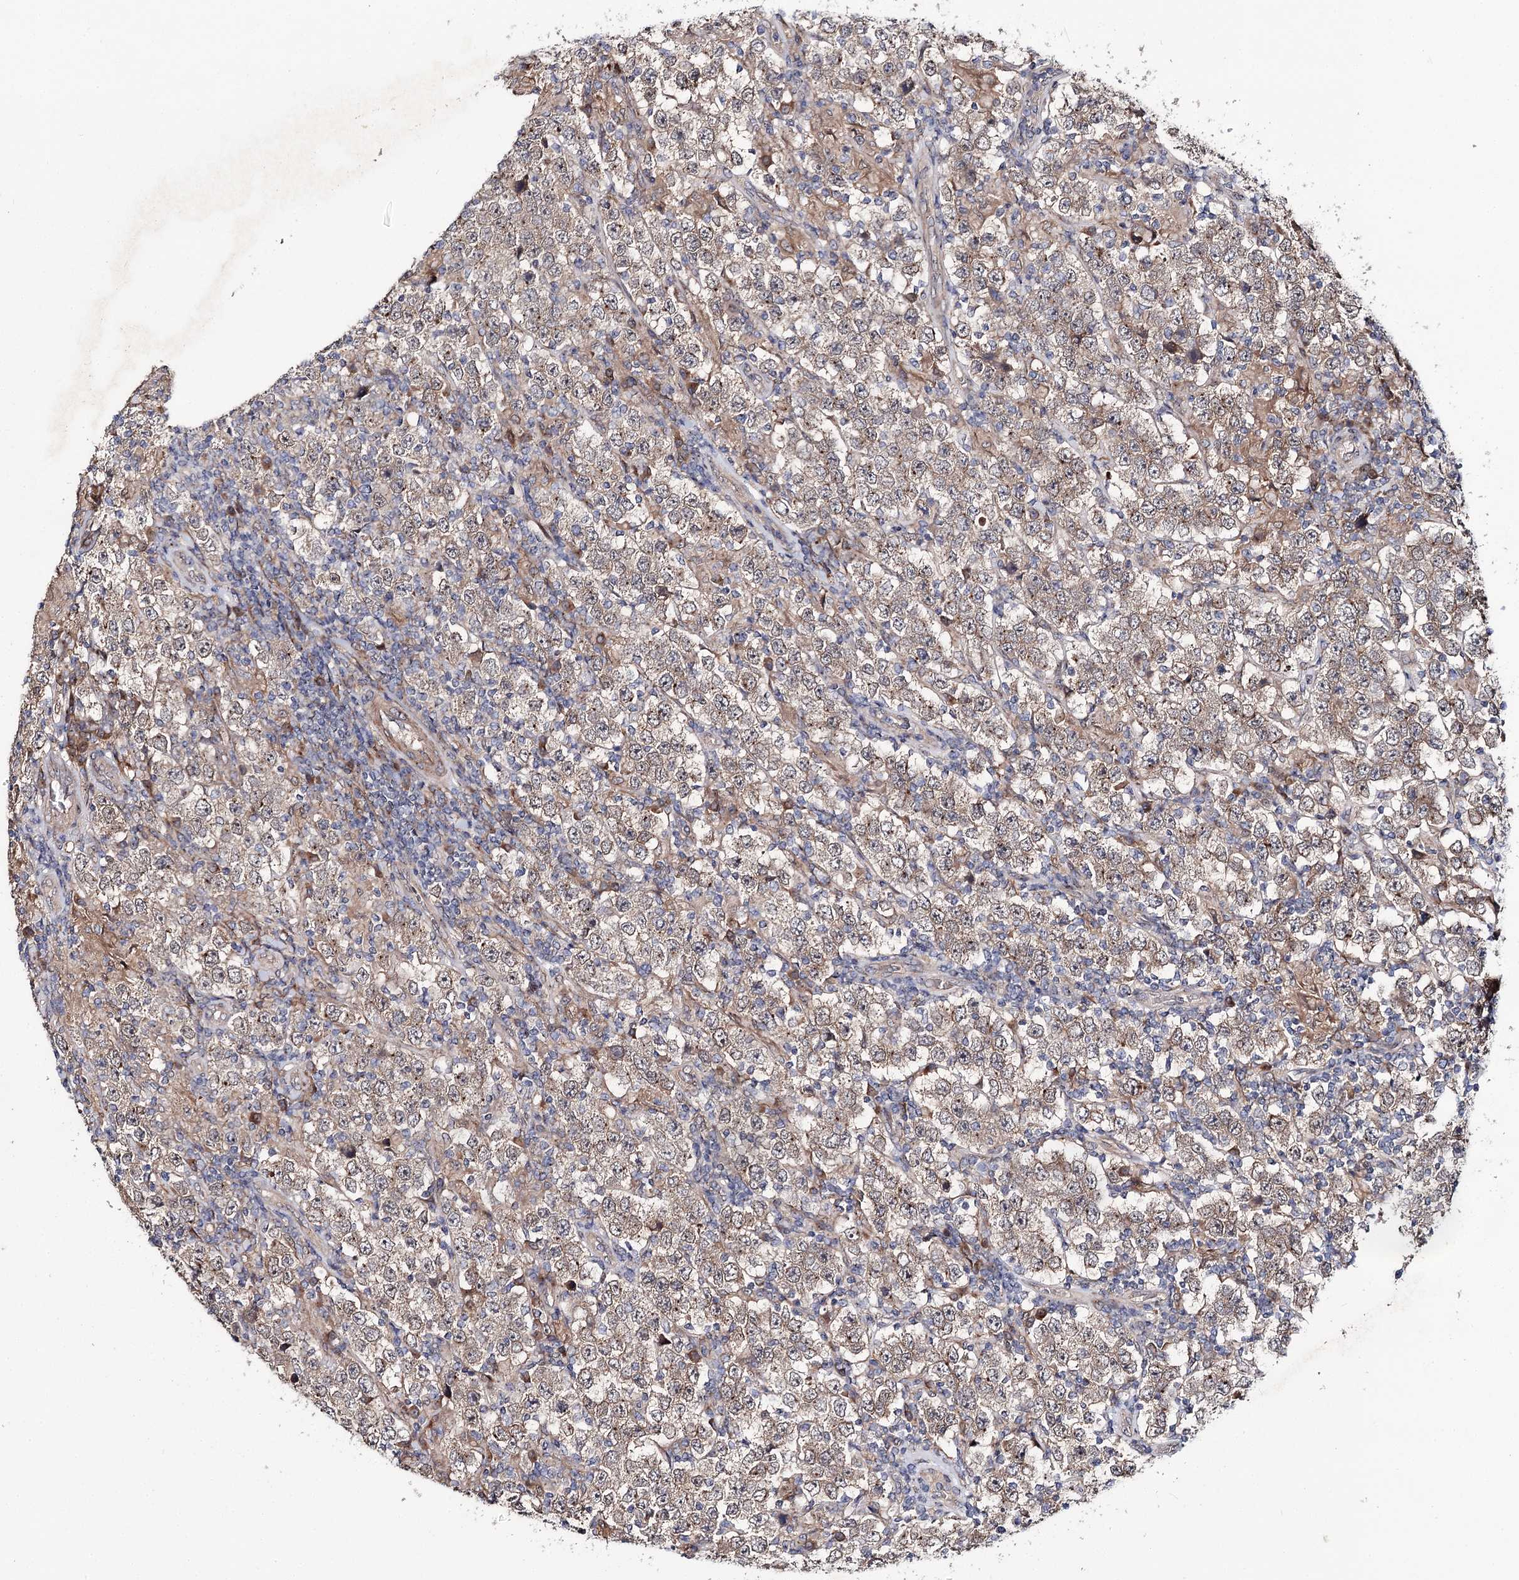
{"staining": {"intensity": "weak", "quantity": ">75%", "location": "cytoplasmic/membranous"}, "tissue": "testis cancer", "cell_type": "Tumor cells", "image_type": "cancer", "snomed": [{"axis": "morphology", "description": "Normal tissue, NOS"}, {"axis": "morphology", "description": "Urothelial carcinoma, High grade"}, {"axis": "morphology", "description": "Seminoma, NOS"}, {"axis": "morphology", "description": "Carcinoma, Embryonal, NOS"}, {"axis": "topography", "description": "Urinary bladder"}, {"axis": "topography", "description": "Testis"}], "caption": "Approximately >75% of tumor cells in testis embryonal carcinoma demonstrate weak cytoplasmic/membranous protein expression as visualized by brown immunohistochemical staining.", "gene": "MINDY3", "patient": {"sex": "male", "age": 41}}